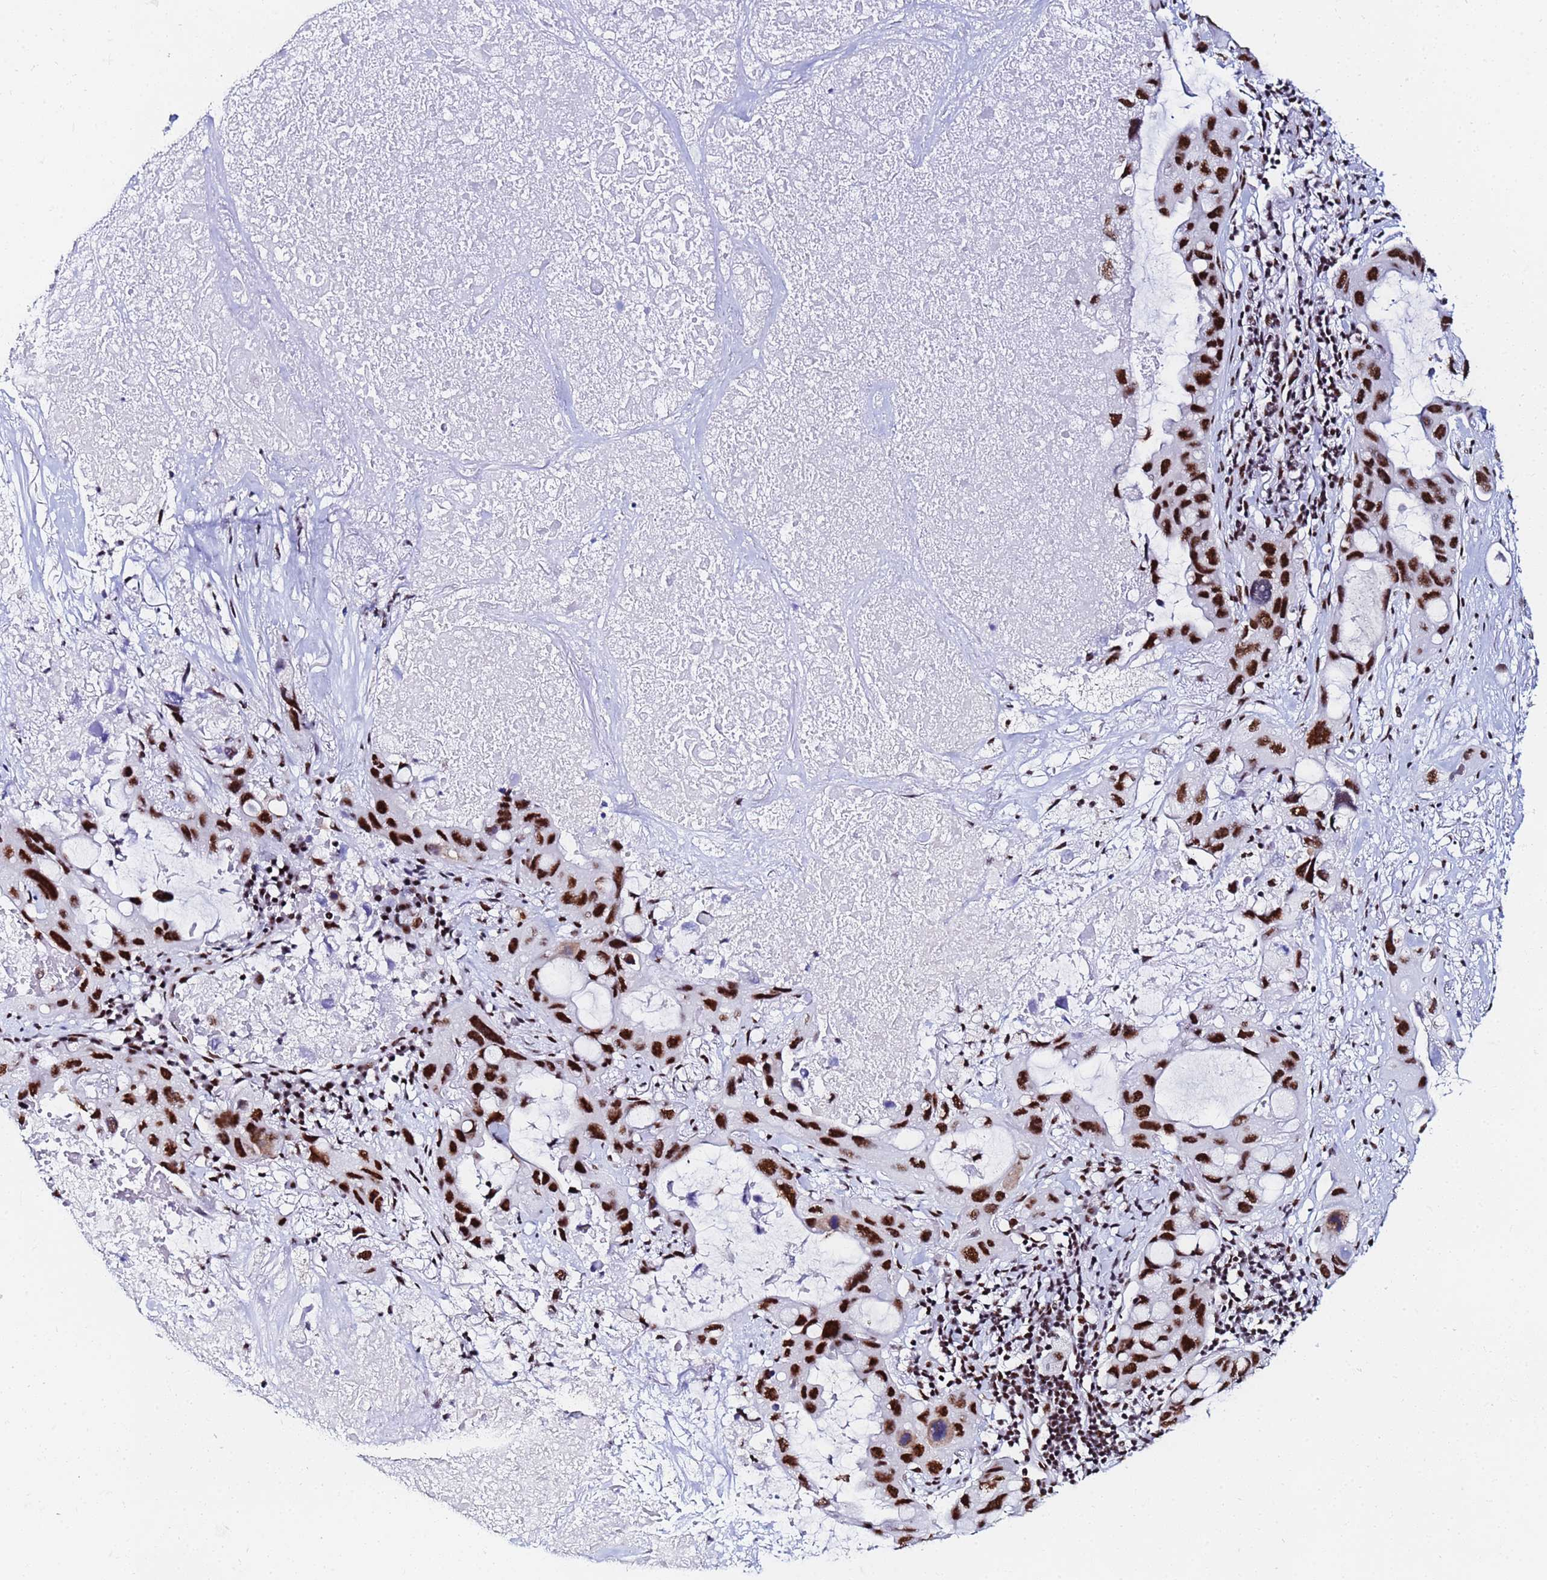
{"staining": {"intensity": "strong", "quantity": ">75%", "location": "nuclear"}, "tissue": "lung cancer", "cell_type": "Tumor cells", "image_type": "cancer", "snomed": [{"axis": "morphology", "description": "Squamous cell carcinoma, NOS"}, {"axis": "topography", "description": "Lung"}], "caption": "A histopathology image of human squamous cell carcinoma (lung) stained for a protein reveals strong nuclear brown staining in tumor cells. The staining is performed using DAB brown chromogen to label protein expression. The nuclei are counter-stained blue using hematoxylin.", "gene": "SNRPA1", "patient": {"sex": "female", "age": 73}}